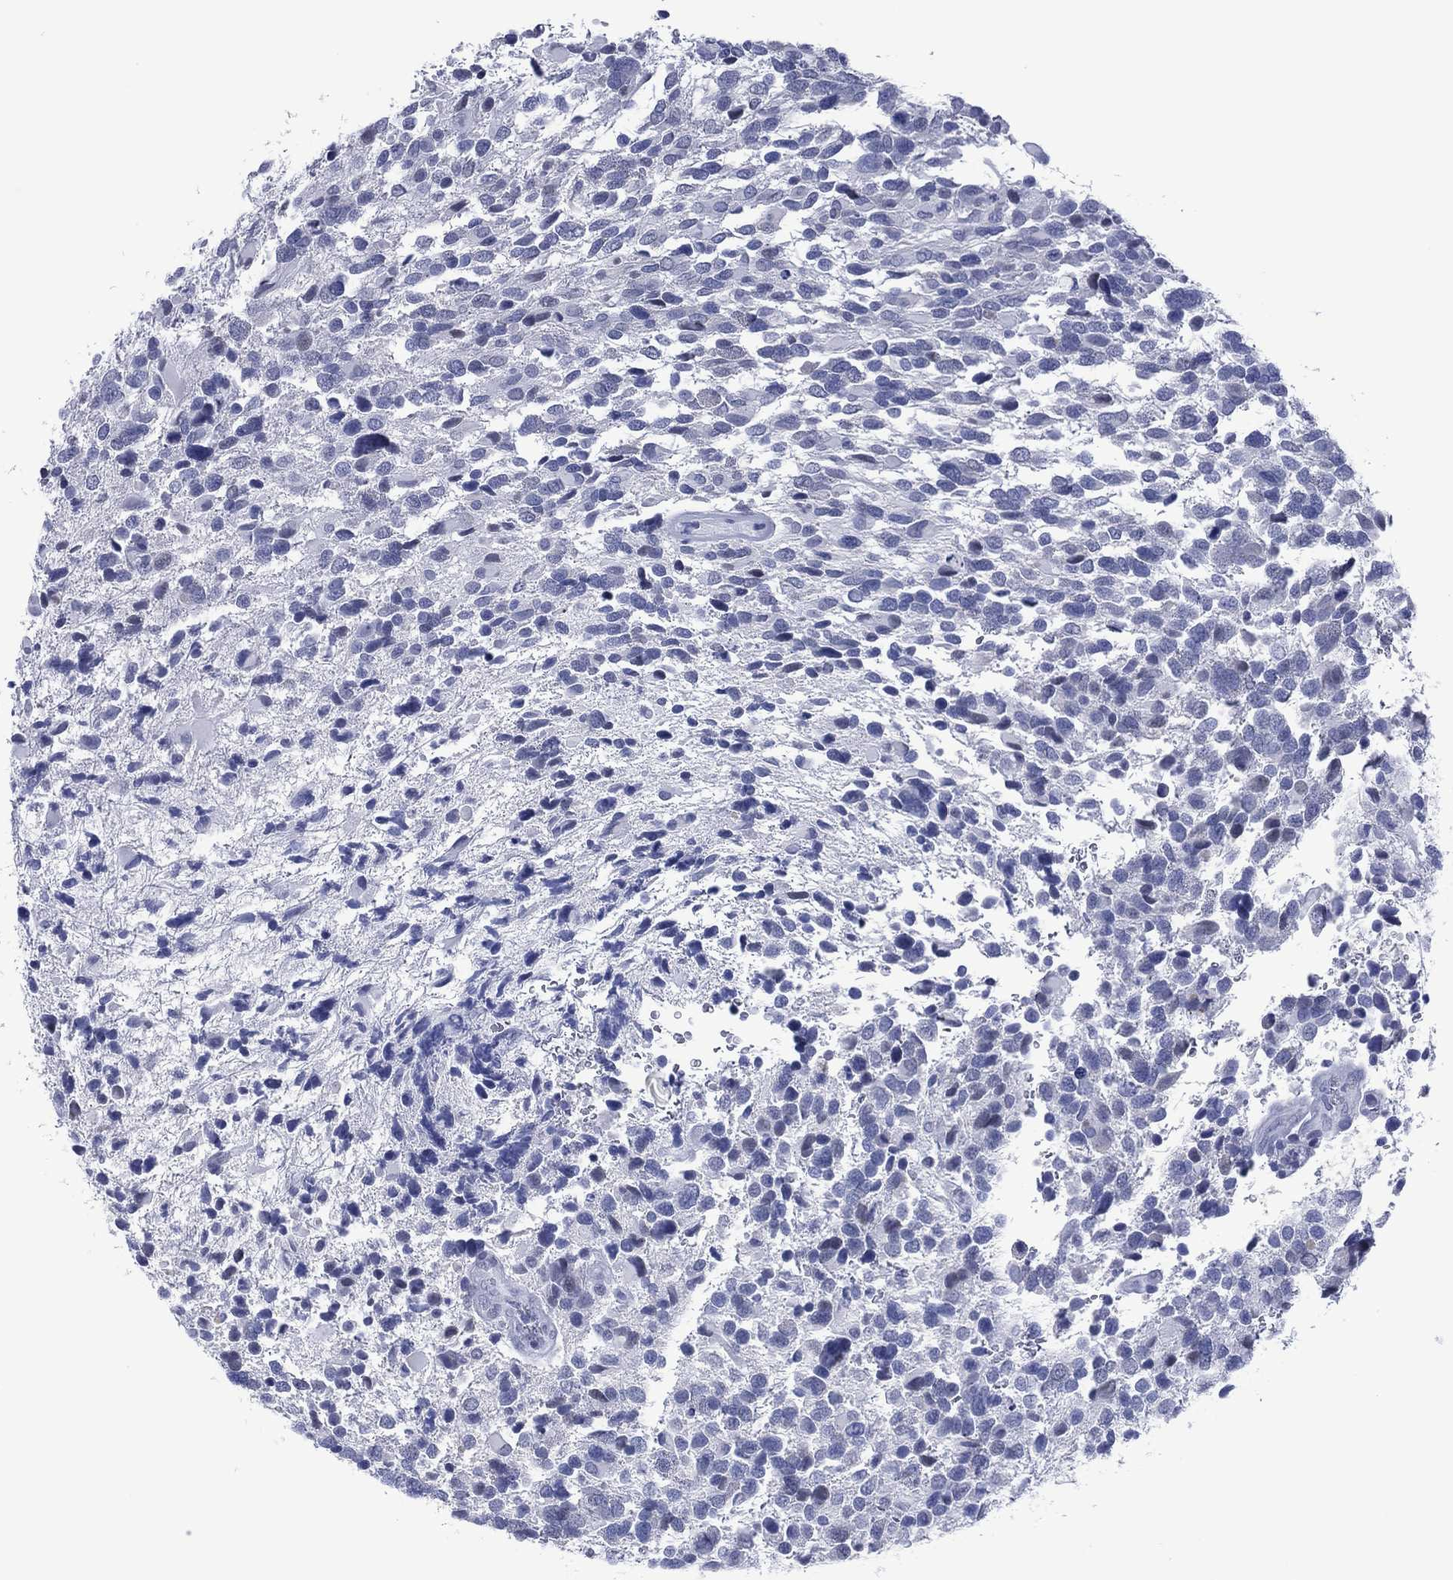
{"staining": {"intensity": "negative", "quantity": "none", "location": "none"}, "tissue": "glioma", "cell_type": "Tumor cells", "image_type": "cancer", "snomed": [{"axis": "morphology", "description": "Glioma, malignant, Low grade"}, {"axis": "topography", "description": "Brain"}], "caption": "Histopathology image shows no protein expression in tumor cells of malignant low-grade glioma tissue.", "gene": "UTF1", "patient": {"sex": "female", "age": 32}}